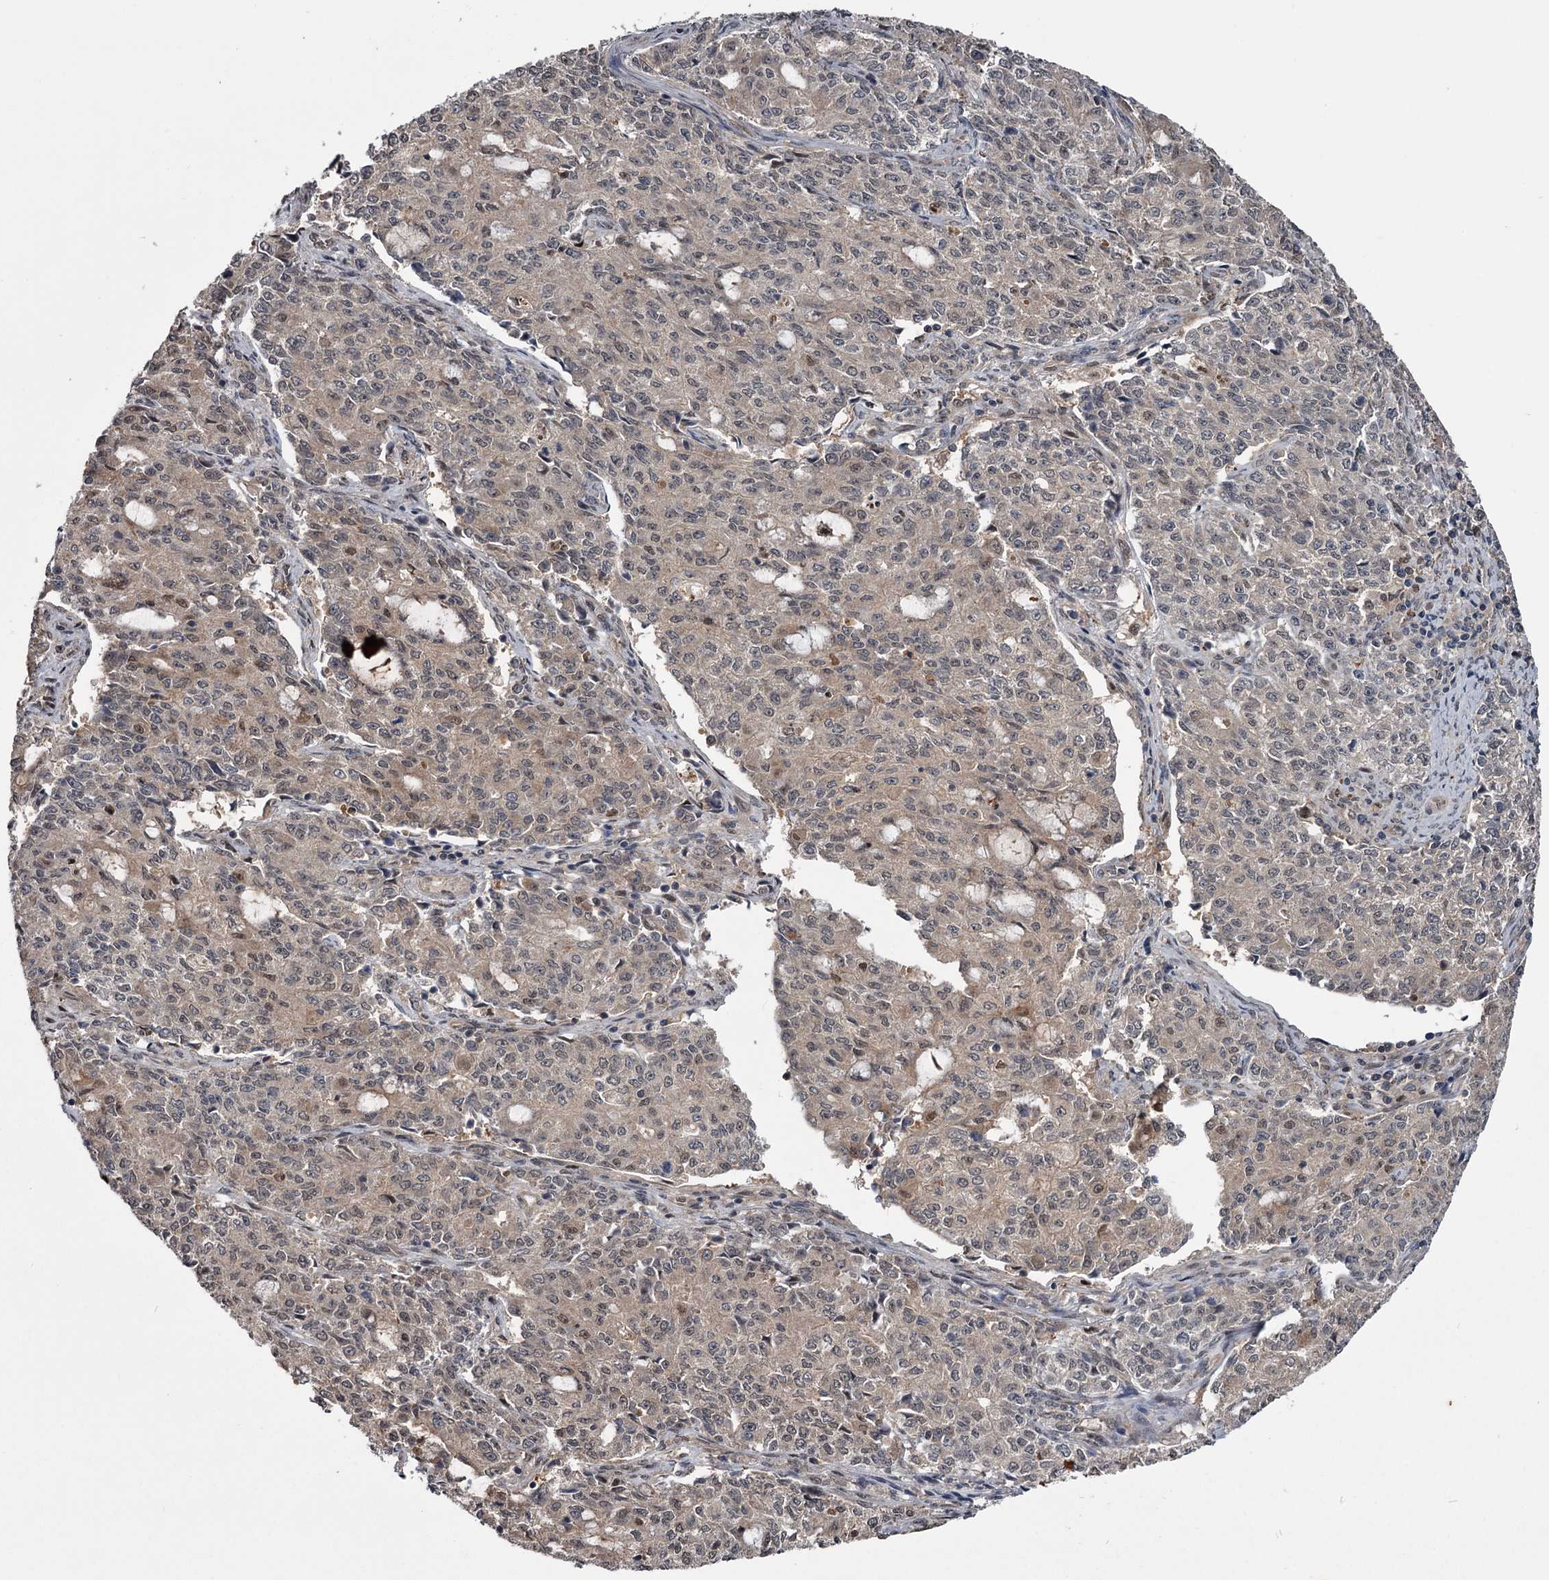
{"staining": {"intensity": "weak", "quantity": ">75%", "location": "cytoplasmic/membranous"}, "tissue": "endometrial cancer", "cell_type": "Tumor cells", "image_type": "cancer", "snomed": [{"axis": "morphology", "description": "Adenocarcinoma, NOS"}, {"axis": "topography", "description": "Endometrium"}], "caption": "High-magnification brightfield microscopy of endometrial adenocarcinoma stained with DAB (3,3'-diaminobenzidine) (brown) and counterstained with hematoxylin (blue). tumor cells exhibit weak cytoplasmic/membranous staining is identified in about>75% of cells. (DAB (3,3'-diaminobenzidine) IHC, brown staining for protein, blue staining for nuclei).", "gene": "DAO", "patient": {"sex": "female", "age": 50}}